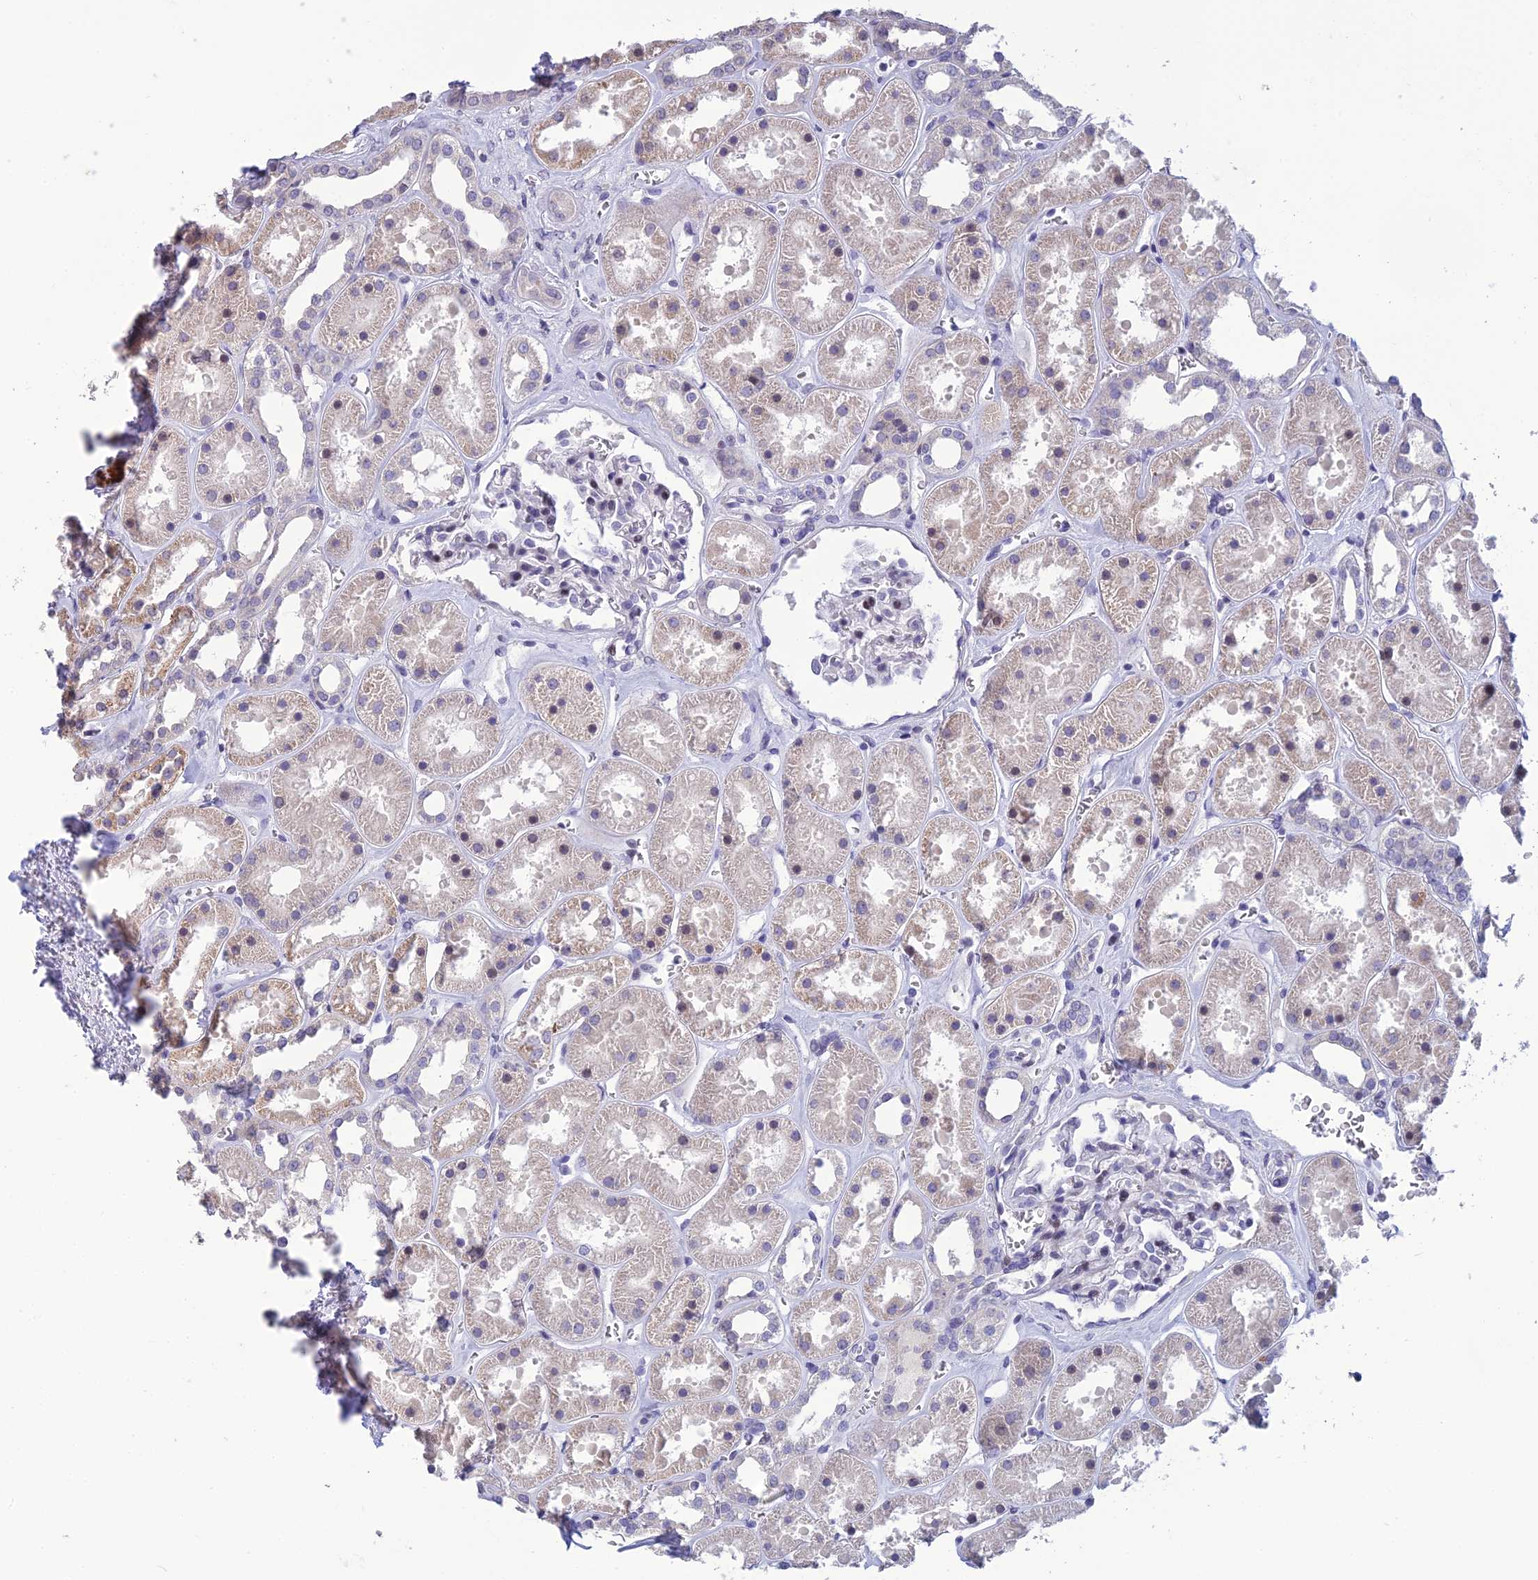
{"staining": {"intensity": "negative", "quantity": "none", "location": "none"}, "tissue": "kidney", "cell_type": "Cells in glomeruli", "image_type": "normal", "snomed": [{"axis": "morphology", "description": "Normal tissue, NOS"}, {"axis": "topography", "description": "Kidney"}], "caption": "Micrograph shows no protein staining in cells in glomeruli of normal kidney. (DAB immunohistochemistry (IHC) with hematoxylin counter stain).", "gene": "TMEM134", "patient": {"sex": "female", "age": 41}}